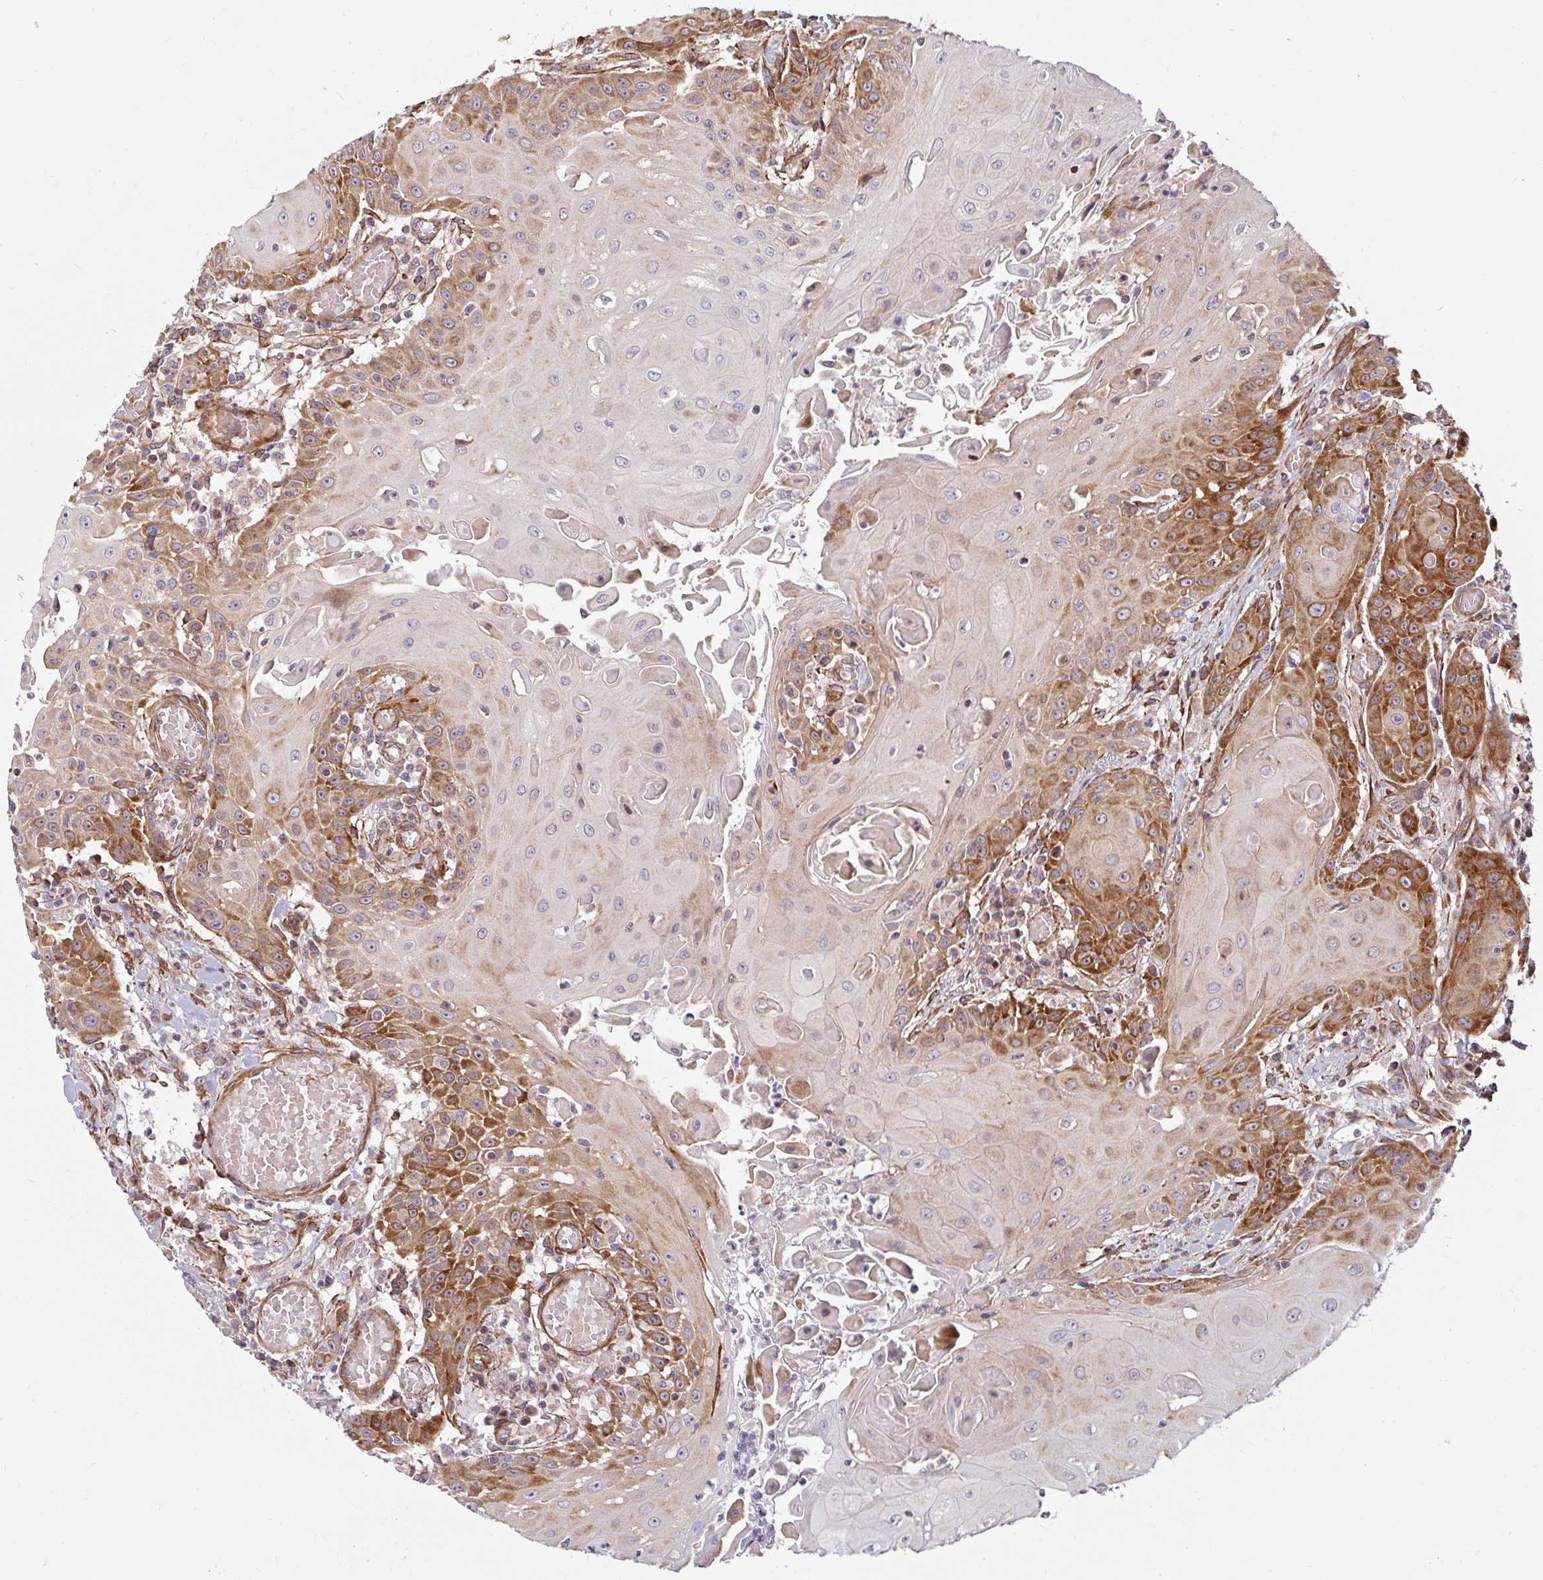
{"staining": {"intensity": "strong", "quantity": "25%-75%", "location": "cytoplasmic/membranous"}, "tissue": "head and neck cancer", "cell_type": "Tumor cells", "image_type": "cancer", "snomed": [{"axis": "morphology", "description": "Normal tissue, NOS"}, {"axis": "morphology", "description": "Squamous cell carcinoma, NOS"}, {"axis": "topography", "description": "Oral tissue"}, {"axis": "topography", "description": "Head-Neck"}], "caption": "Immunohistochemistry (IHC) staining of head and neck squamous cell carcinoma, which demonstrates high levels of strong cytoplasmic/membranous expression in about 25%-75% of tumor cells indicating strong cytoplasmic/membranous protein expression. The staining was performed using DAB (brown) for protein detection and nuclei were counterstained in hematoxylin (blue).", "gene": "BTF3", "patient": {"sex": "female", "age": 55}}